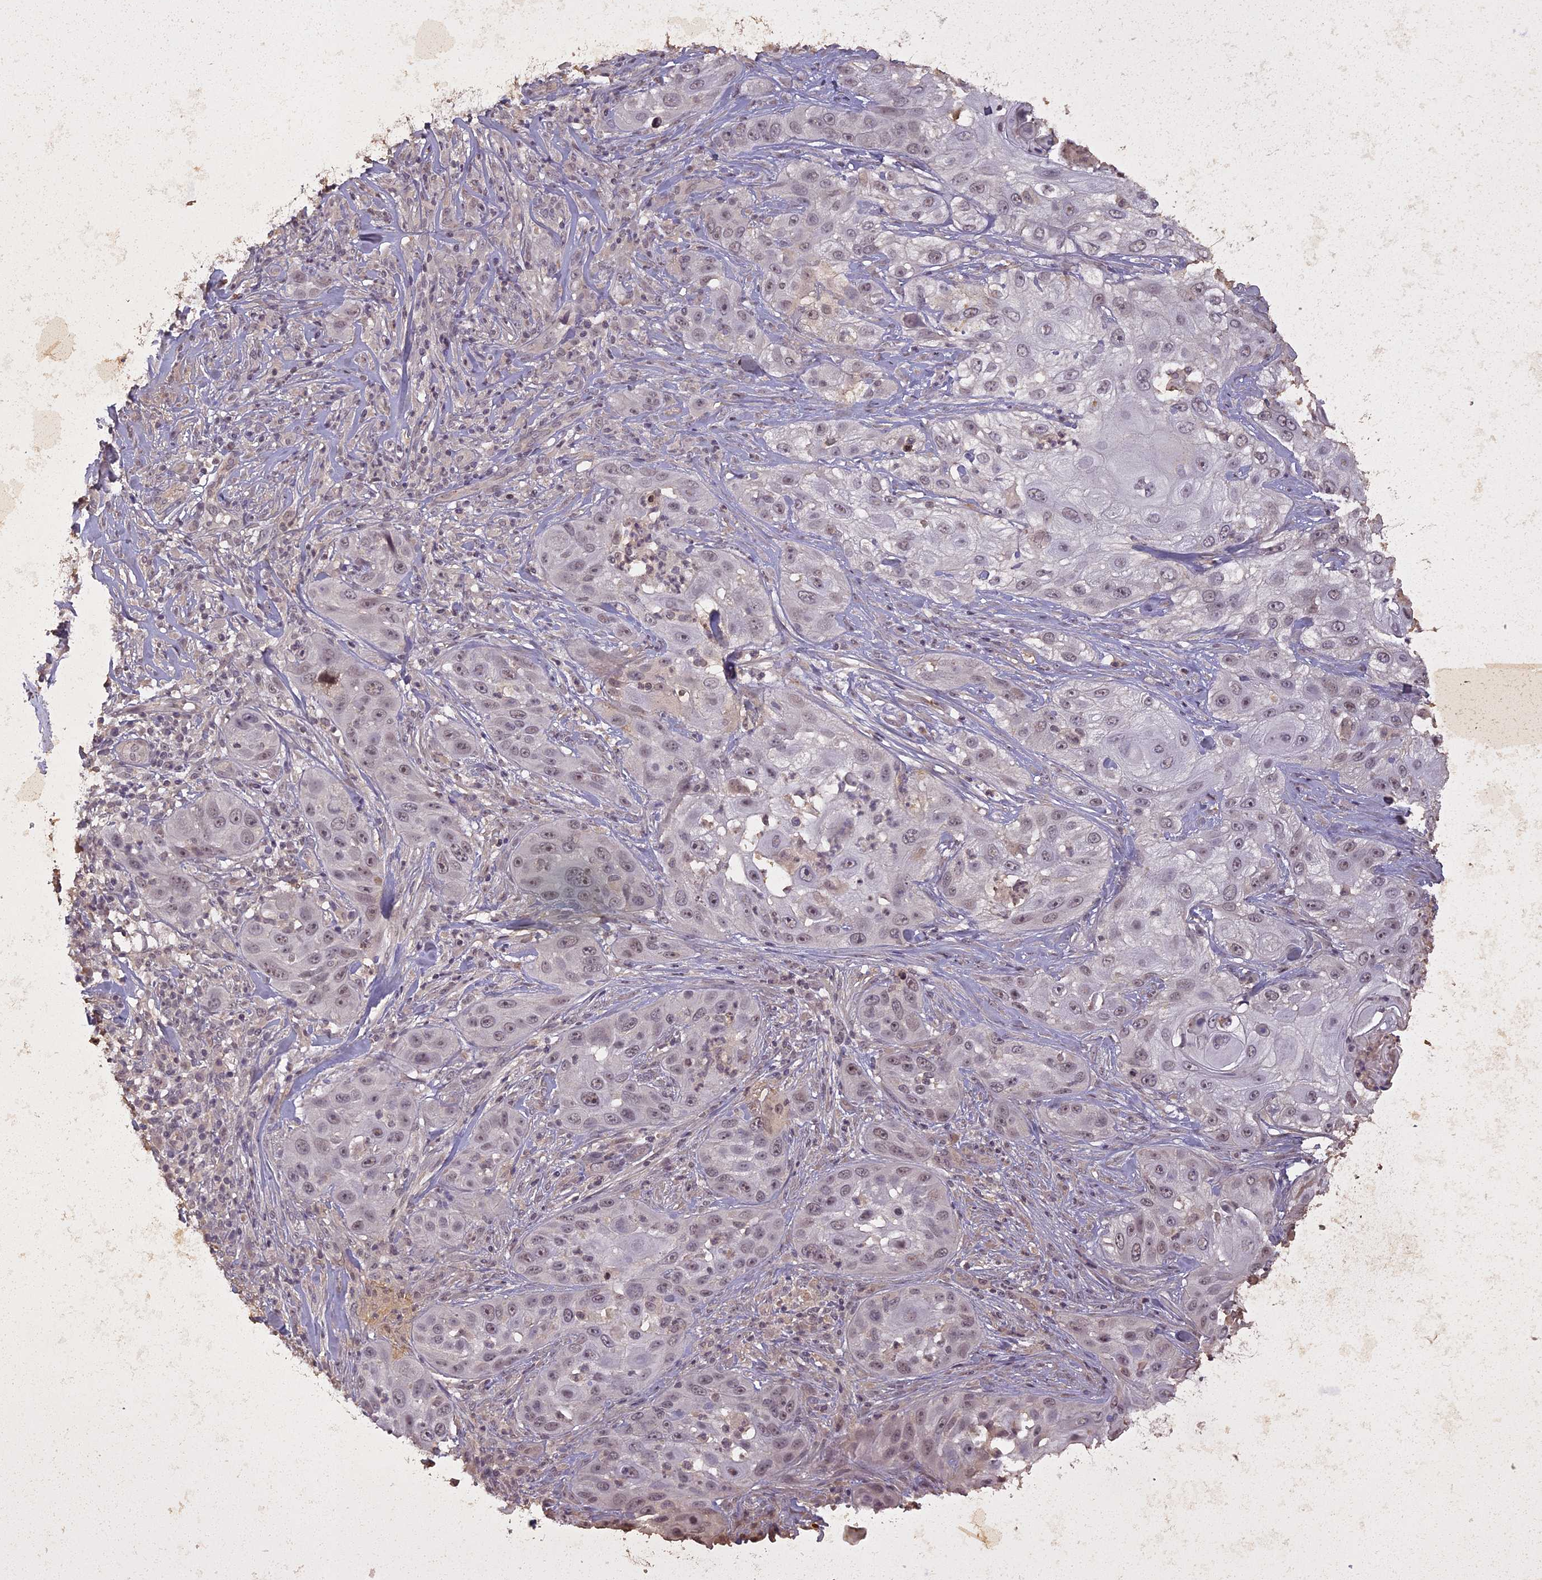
{"staining": {"intensity": "weak", "quantity": "25%-75%", "location": "nuclear"}, "tissue": "skin cancer", "cell_type": "Tumor cells", "image_type": "cancer", "snomed": [{"axis": "morphology", "description": "Squamous cell carcinoma, NOS"}, {"axis": "topography", "description": "Skin"}], "caption": "Protein staining reveals weak nuclear expression in about 25%-75% of tumor cells in skin squamous cell carcinoma. (Brightfield microscopy of DAB IHC at high magnification).", "gene": "LIN37", "patient": {"sex": "female", "age": 44}}